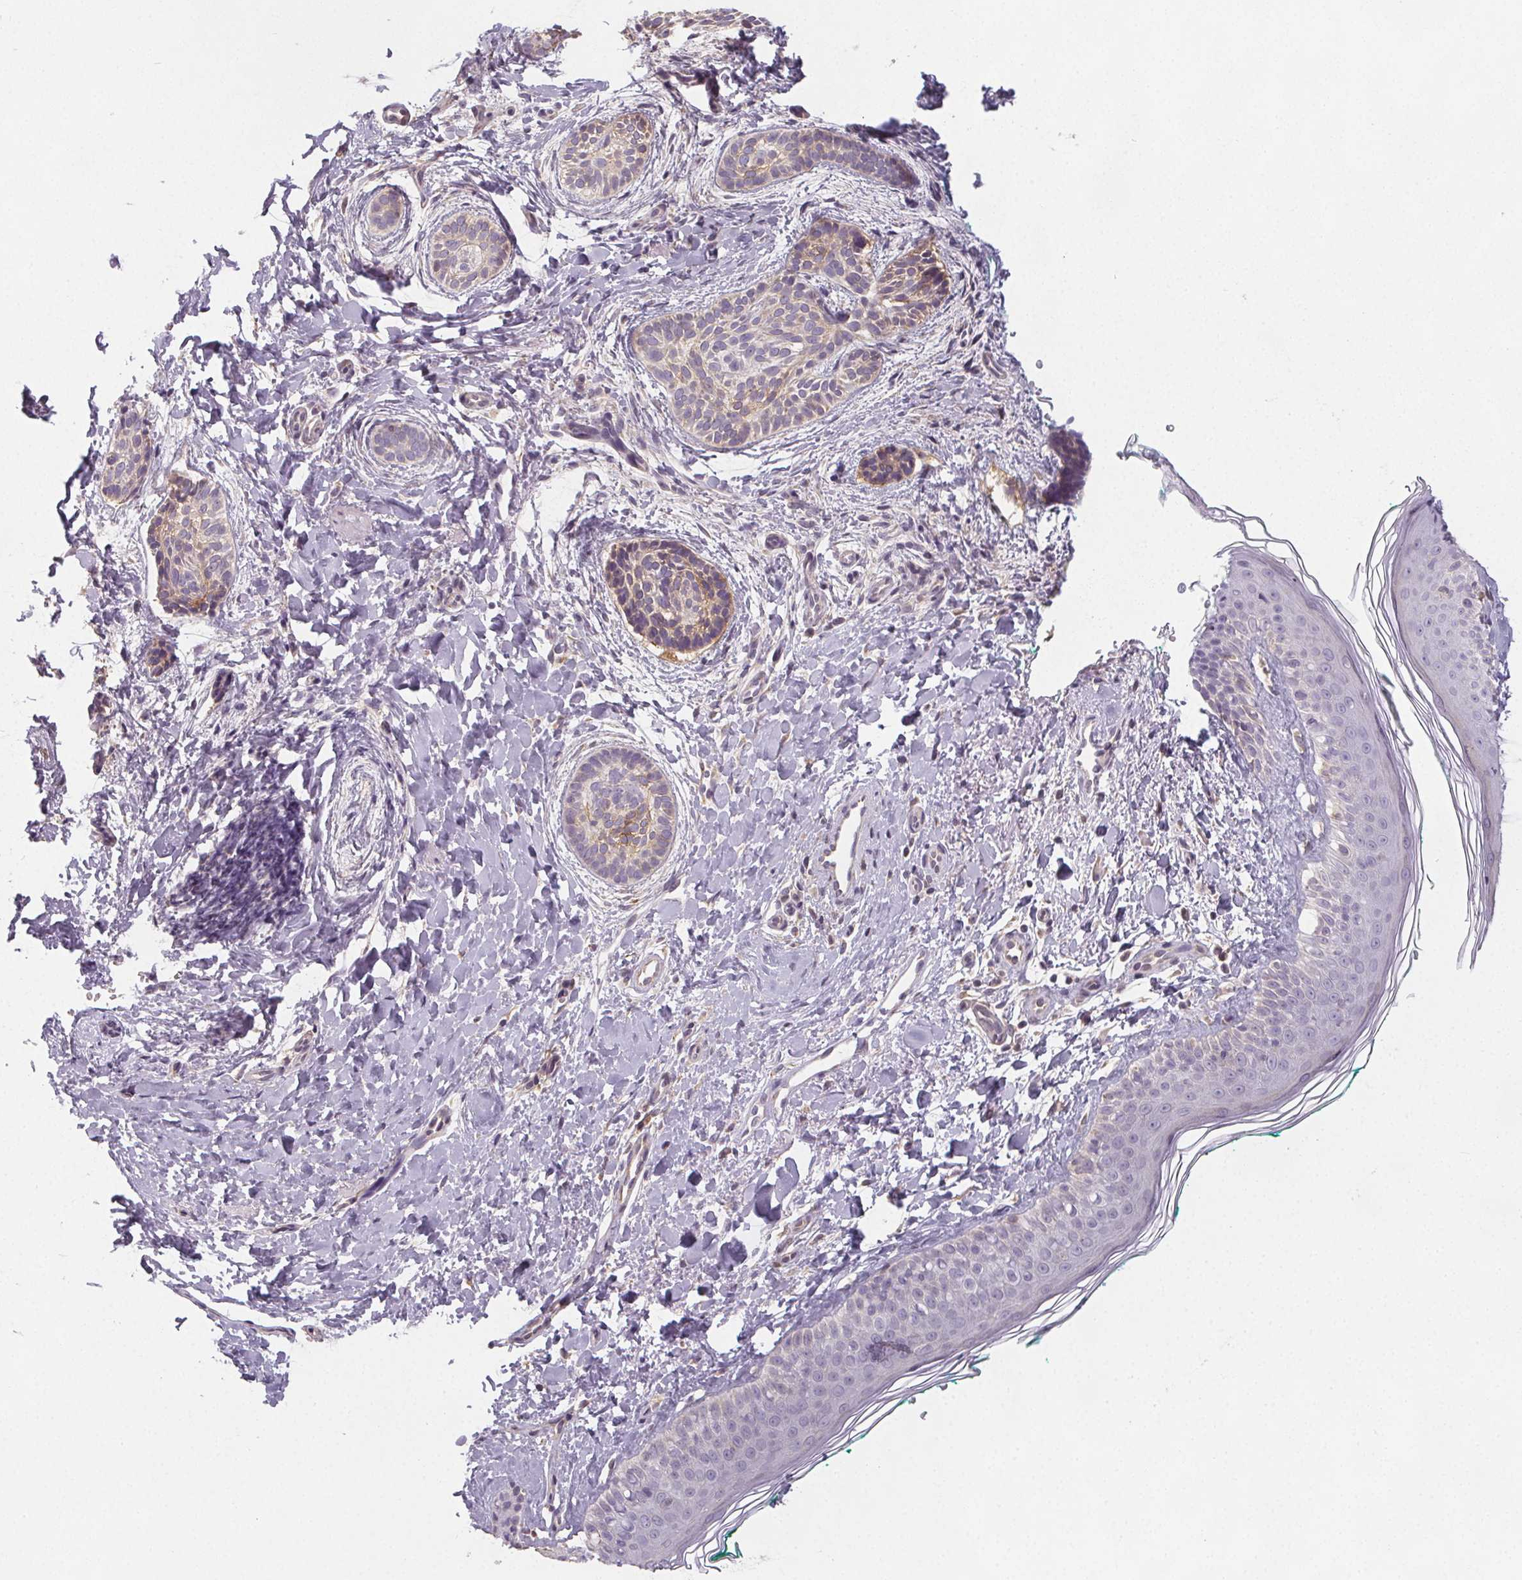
{"staining": {"intensity": "weak", "quantity": "<25%", "location": "cytoplasmic/membranous"}, "tissue": "skin cancer", "cell_type": "Tumor cells", "image_type": "cancer", "snomed": [{"axis": "morphology", "description": "Basal cell carcinoma"}, {"axis": "topography", "description": "Skin"}], "caption": "IHC of basal cell carcinoma (skin) demonstrates no expression in tumor cells.", "gene": "SLC26A2", "patient": {"sex": "male", "age": 63}}